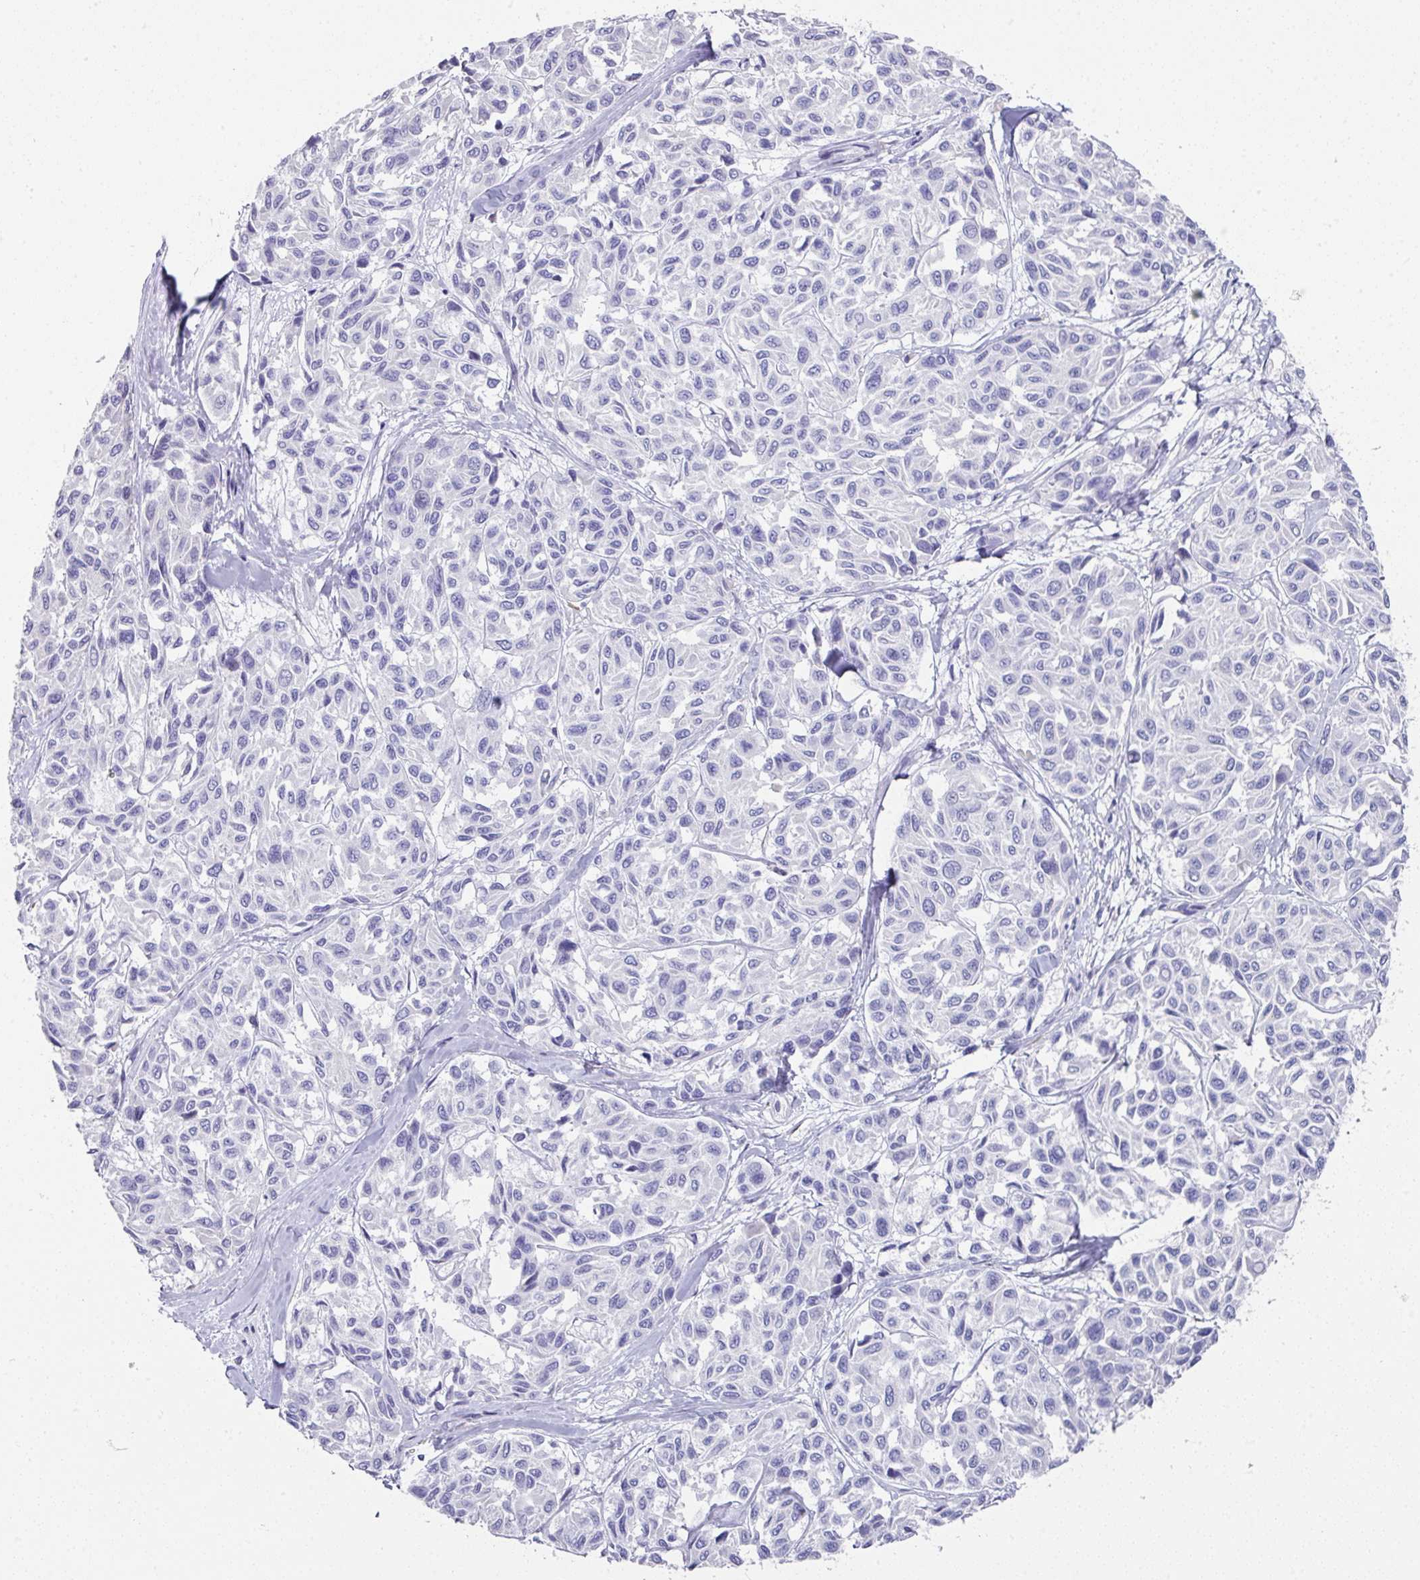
{"staining": {"intensity": "negative", "quantity": "none", "location": "none"}, "tissue": "melanoma", "cell_type": "Tumor cells", "image_type": "cancer", "snomed": [{"axis": "morphology", "description": "Malignant melanoma, NOS"}, {"axis": "topography", "description": "Skin"}], "caption": "Tumor cells show no significant expression in malignant melanoma. (DAB immunohistochemistry (IHC) visualized using brightfield microscopy, high magnification).", "gene": "PEX10", "patient": {"sex": "female", "age": 66}}